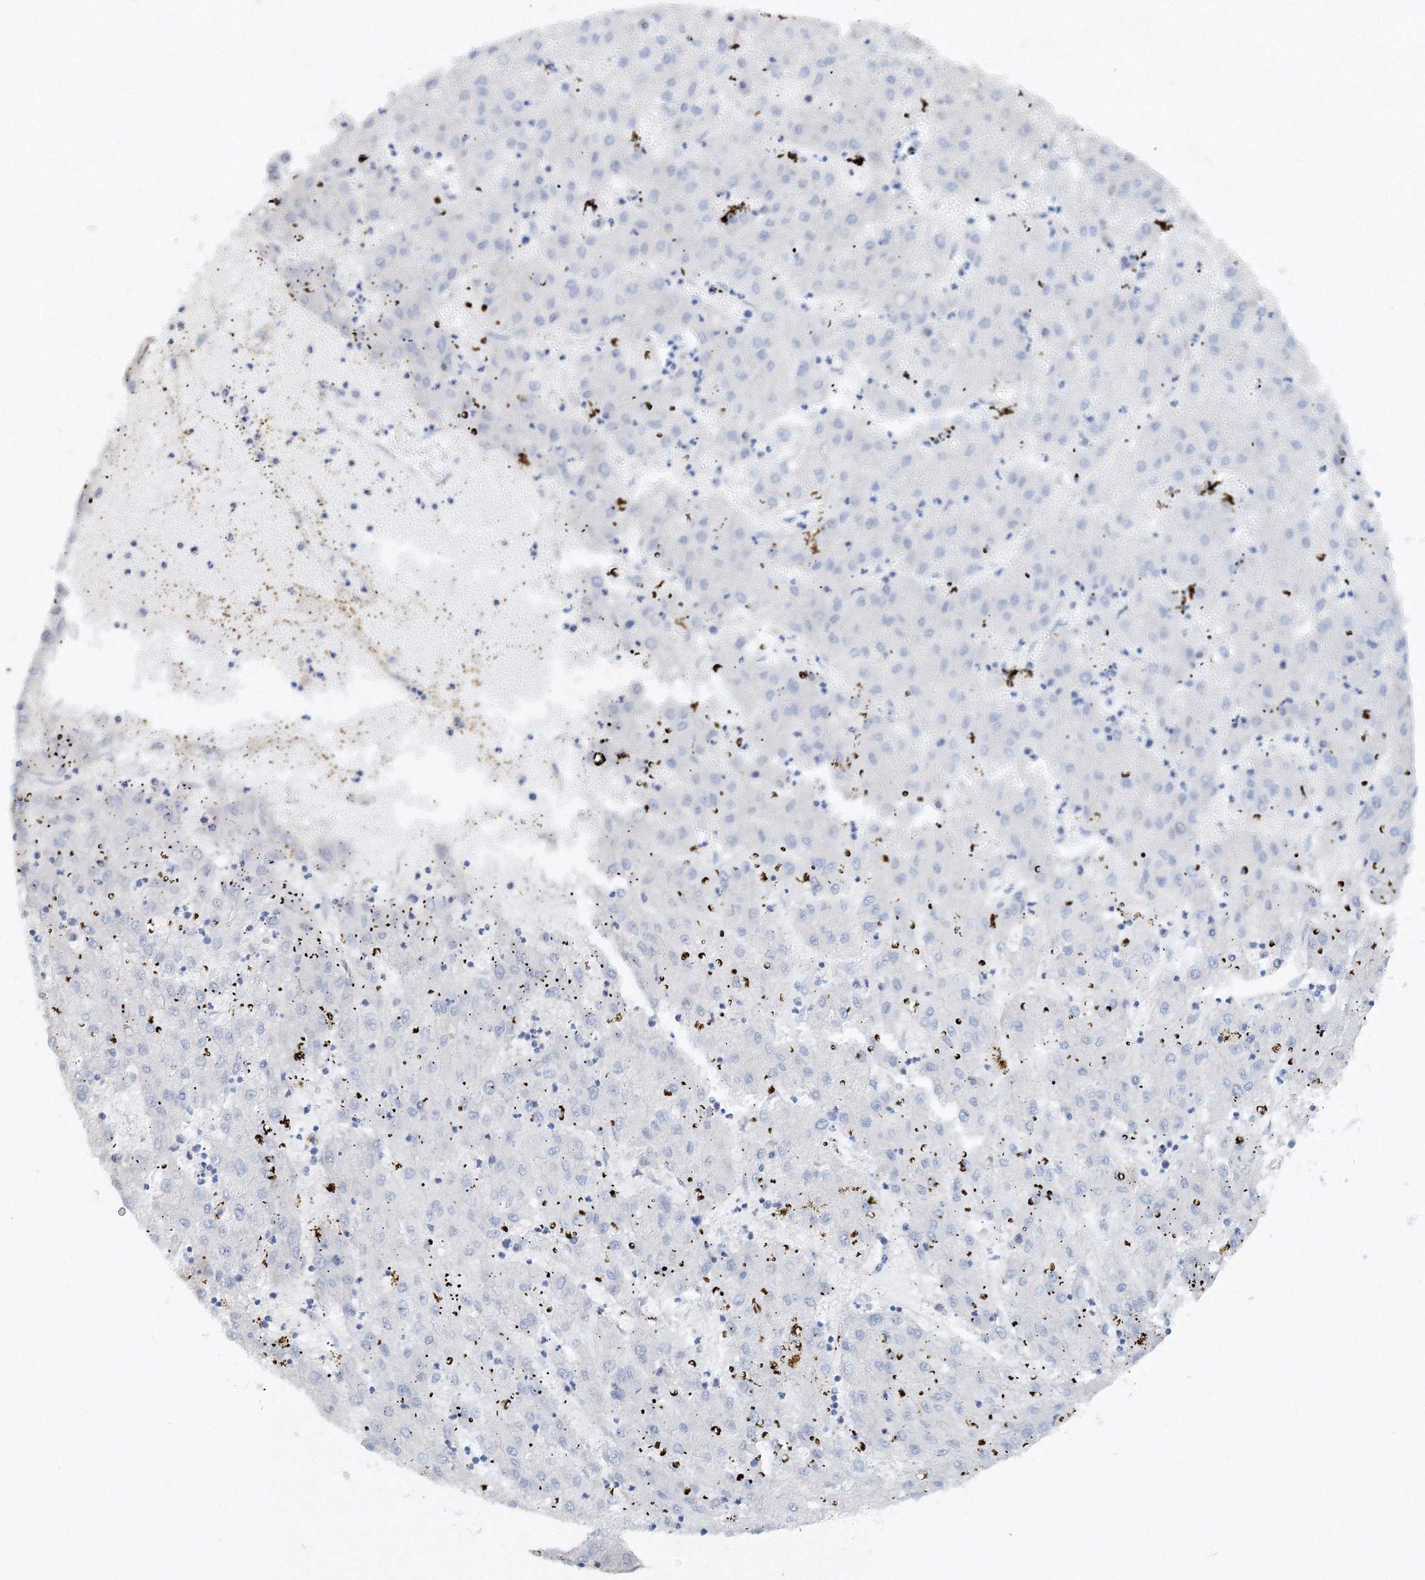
{"staining": {"intensity": "negative", "quantity": "none", "location": "none"}, "tissue": "liver cancer", "cell_type": "Tumor cells", "image_type": "cancer", "snomed": [{"axis": "morphology", "description": "Carcinoma, Hepatocellular, NOS"}, {"axis": "topography", "description": "Liver"}], "caption": "High magnification brightfield microscopy of liver hepatocellular carcinoma stained with DAB (brown) and counterstained with hematoxylin (blue): tumor cells show no significant expression.", "gene": "SH3BP5", "patient": {"sex": "male", "age": 72}}